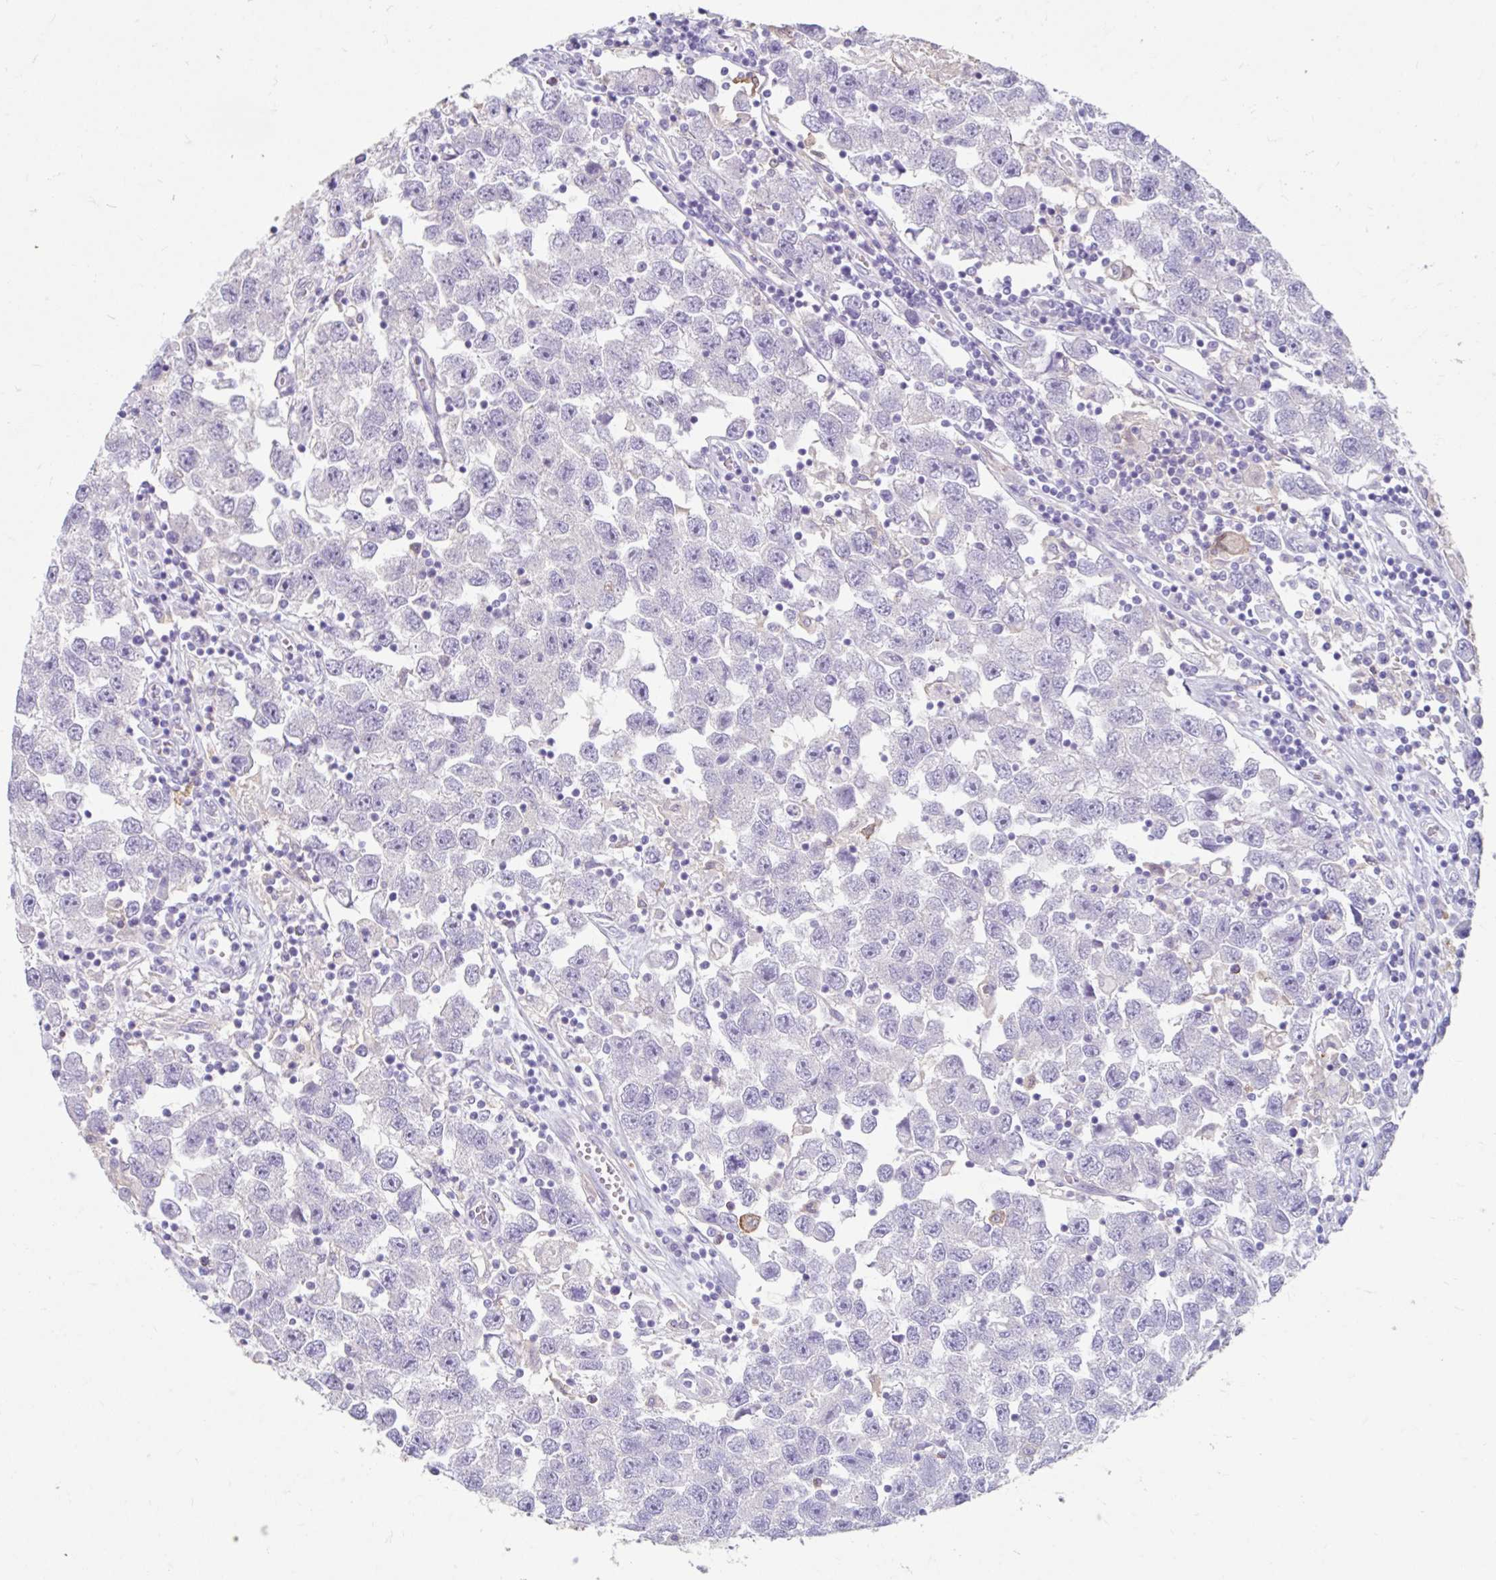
{"staining": {"intensity": "negative", "quantity": "none", "location": "none"}, "tissue": "testis cancer", "cell_type": "Tumor cells", "image_type": "cancer", "snomed": [{"axis": "morphology", "description": "Seminoma, NOS"}, {"axis": "topography", "description": "Testis"}], "caption": "Tumor cells are negative for brown protein staining in testis cancer (seminoma).", "gene": "ZNF33A", "patient": {"sex": "male", "age": 26}}